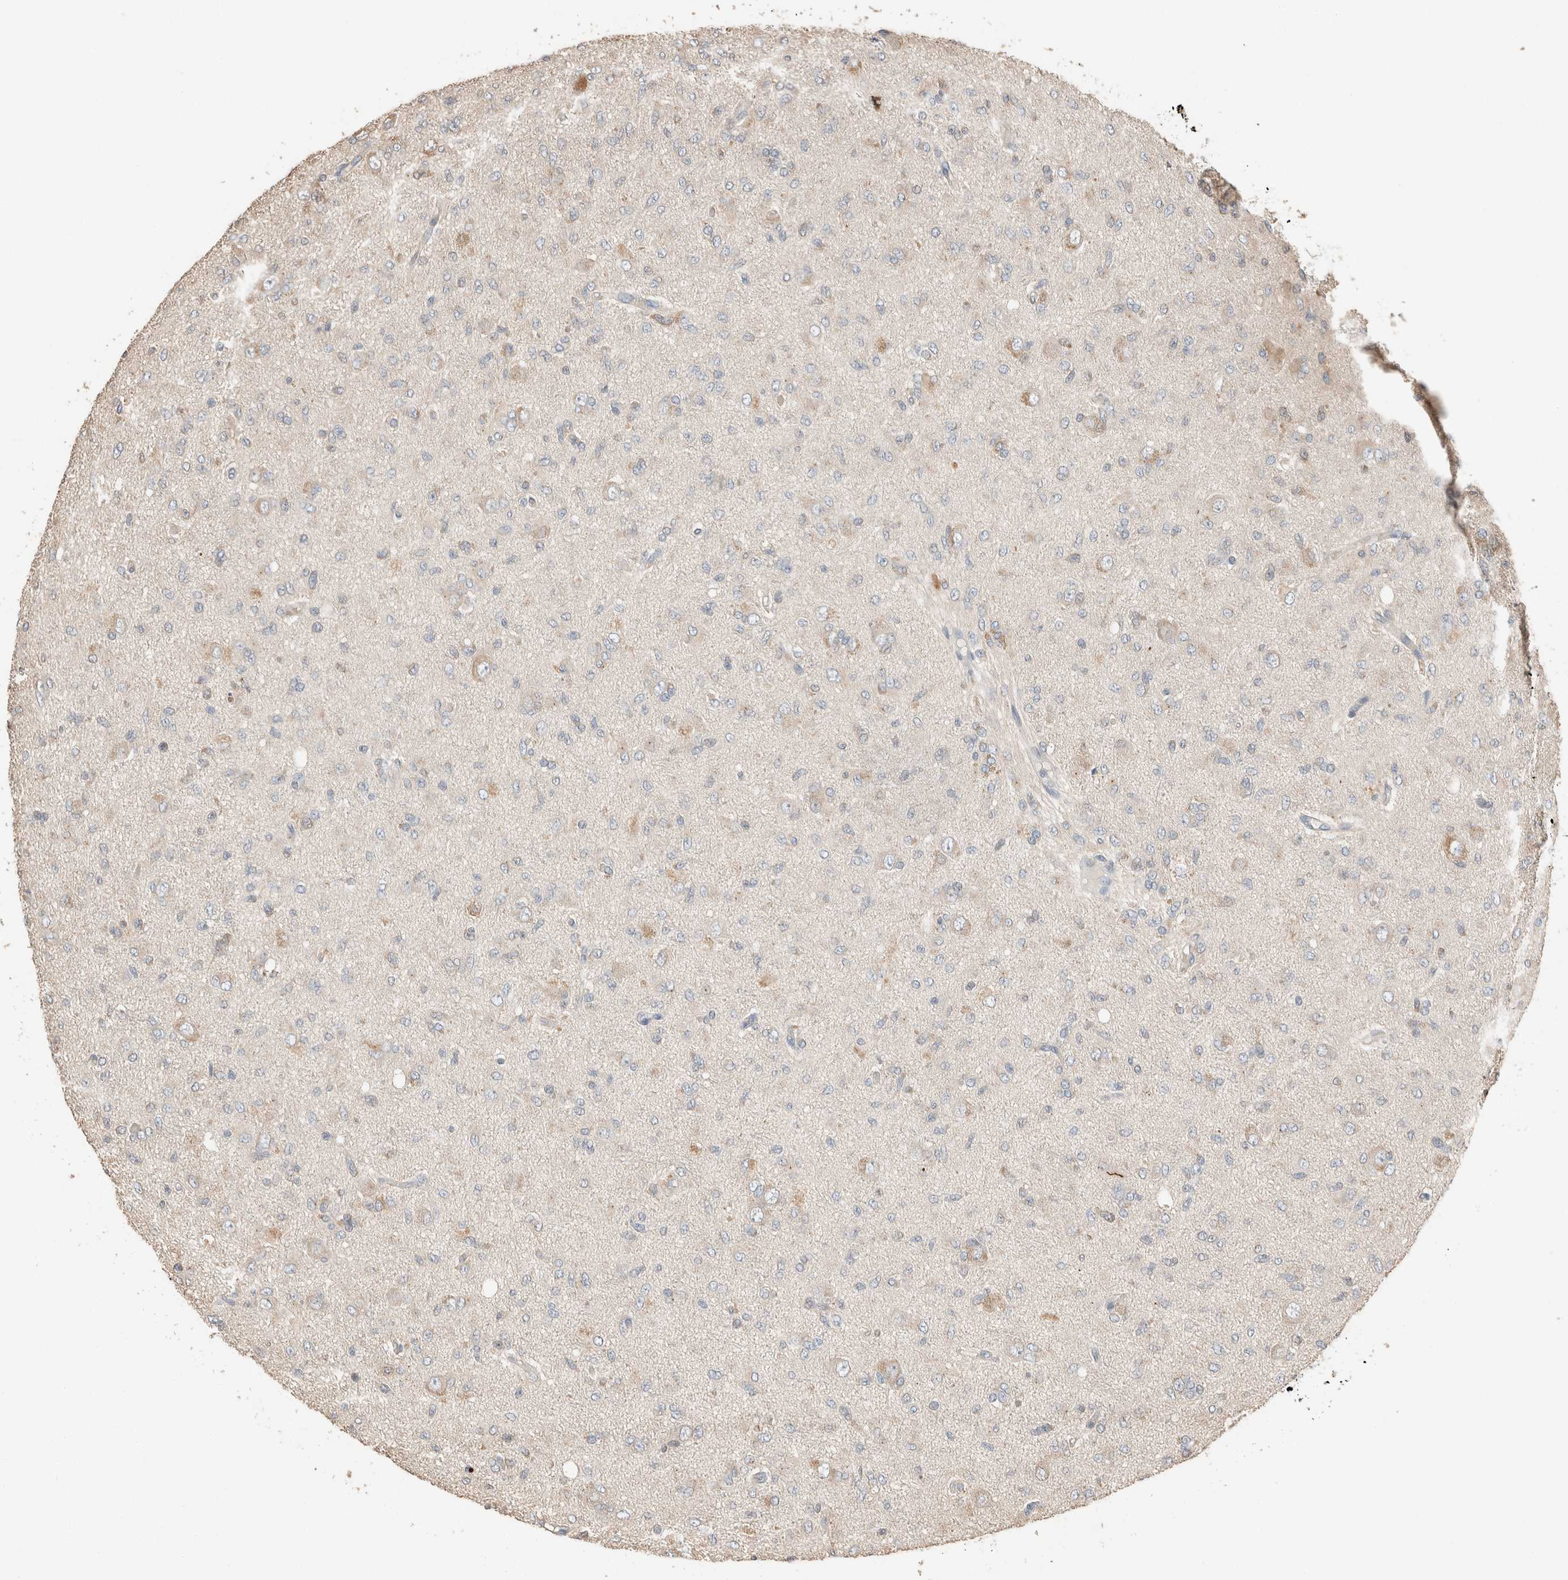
{"staining": {"intensity": "negative", "quantity": "none", "location": "none"}, "tissue": "glioma", "cell_type": "Tumor cells", "image_type": "cancer", "snomed": [{"axis": "morphology", "description": "Glioma, malignant, High grade"}, {"axis": "topography", "description": "Brain"}], "caption": "Protein analysis of malignant glioma (high-grade) reveals no significant expression in tumor cells.", "gene": "TUBD1", "patient": {"sex": "female", "age": 59}}